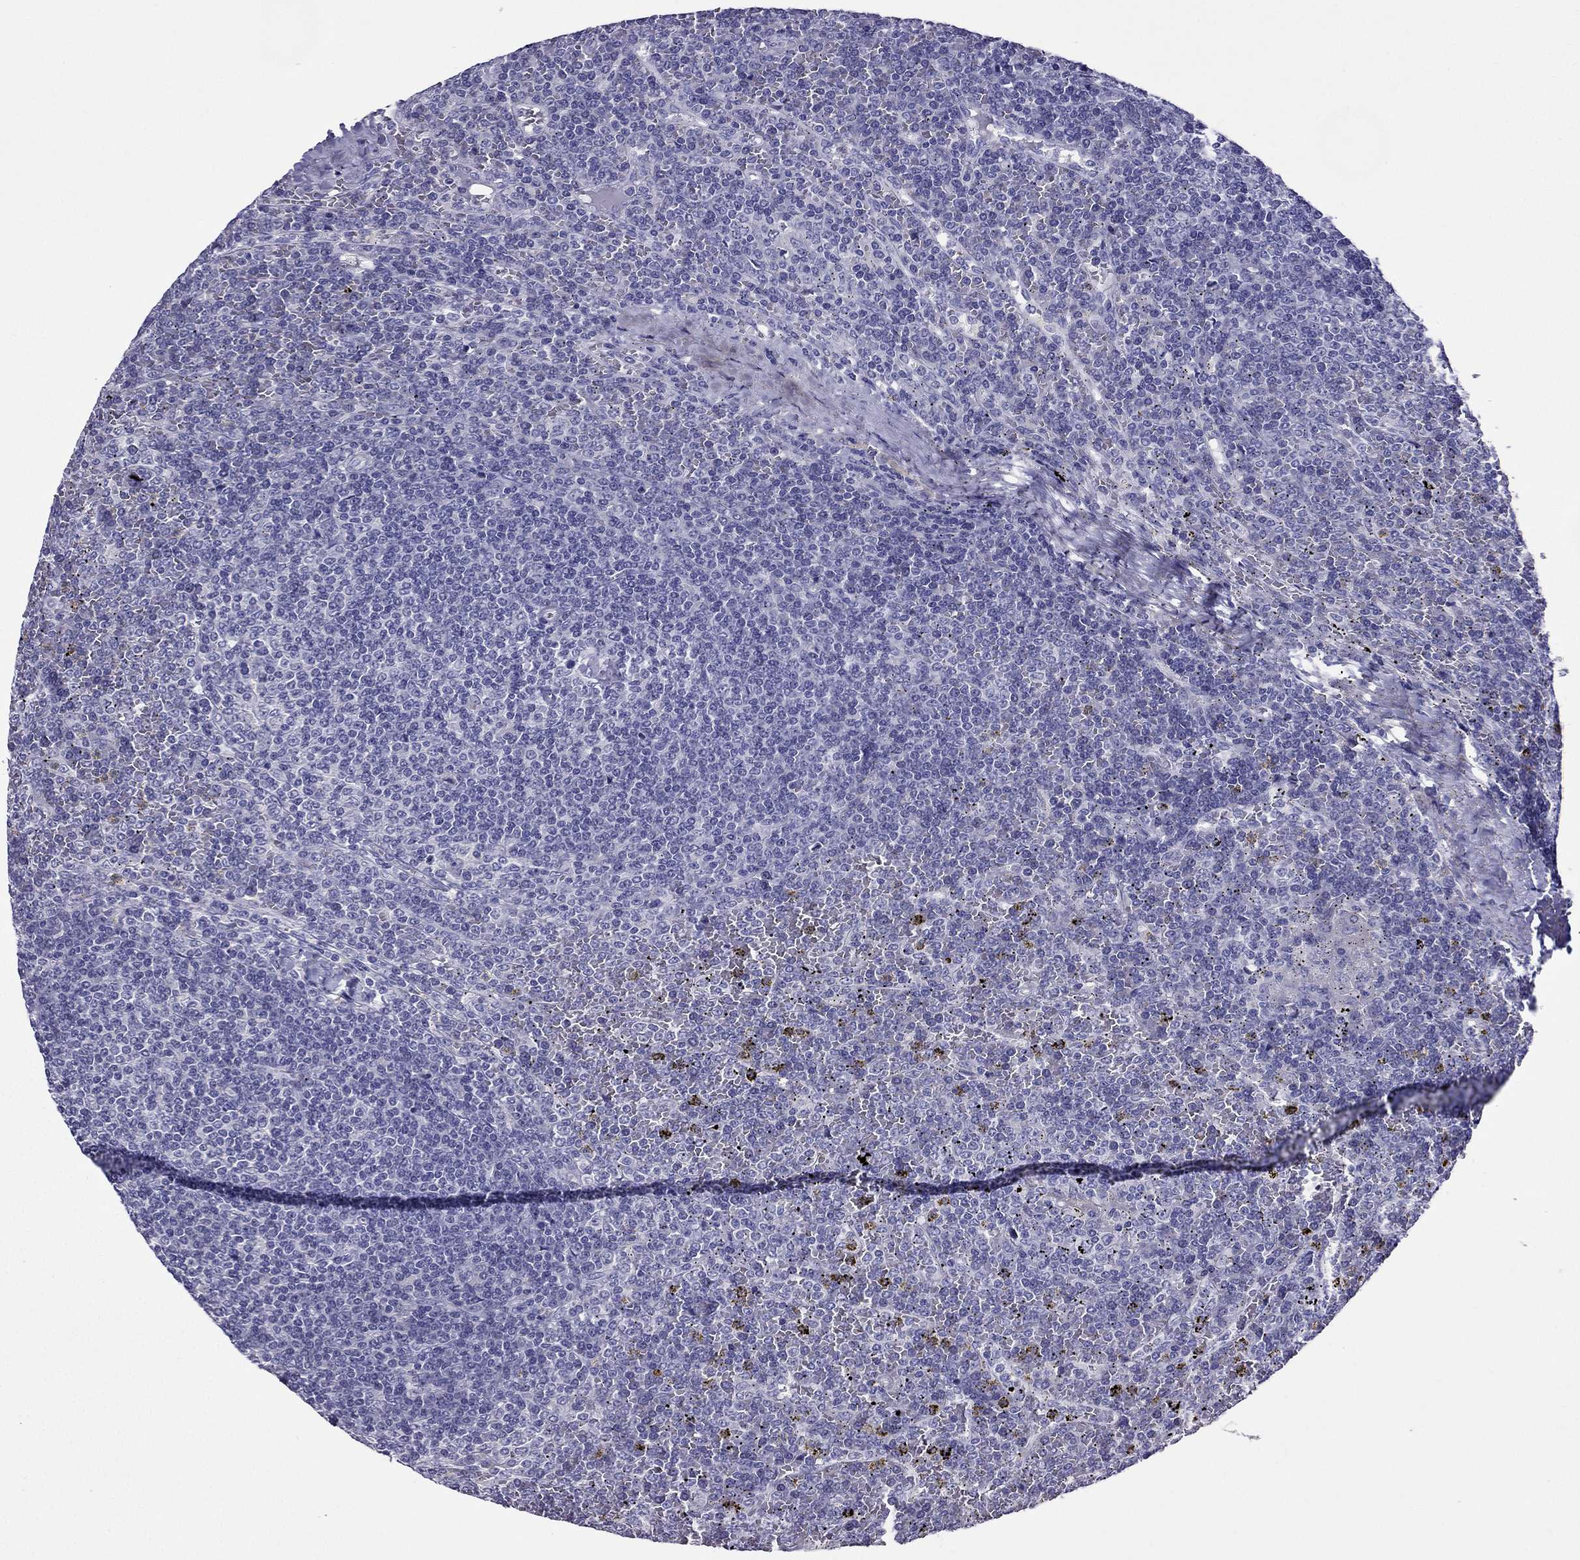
{"staining": {"intensity": "negative", "quantity": "none", "location": "none"}, "tissue": "lymphoma", "cell_type": "Tumor cells", "image_type": "cancer", "snomed": [{"axis": "morphology", "description": "Malignant lymphoma, non-Hodgkin's type, Low grade"}, {"axis": "topography", "description": "Spleen"}], "caption": "Tumor cells show no significant protein expression in lymphoma.", "gene": "ZNF541", "patient": {"sex": "female", "age": 19}}